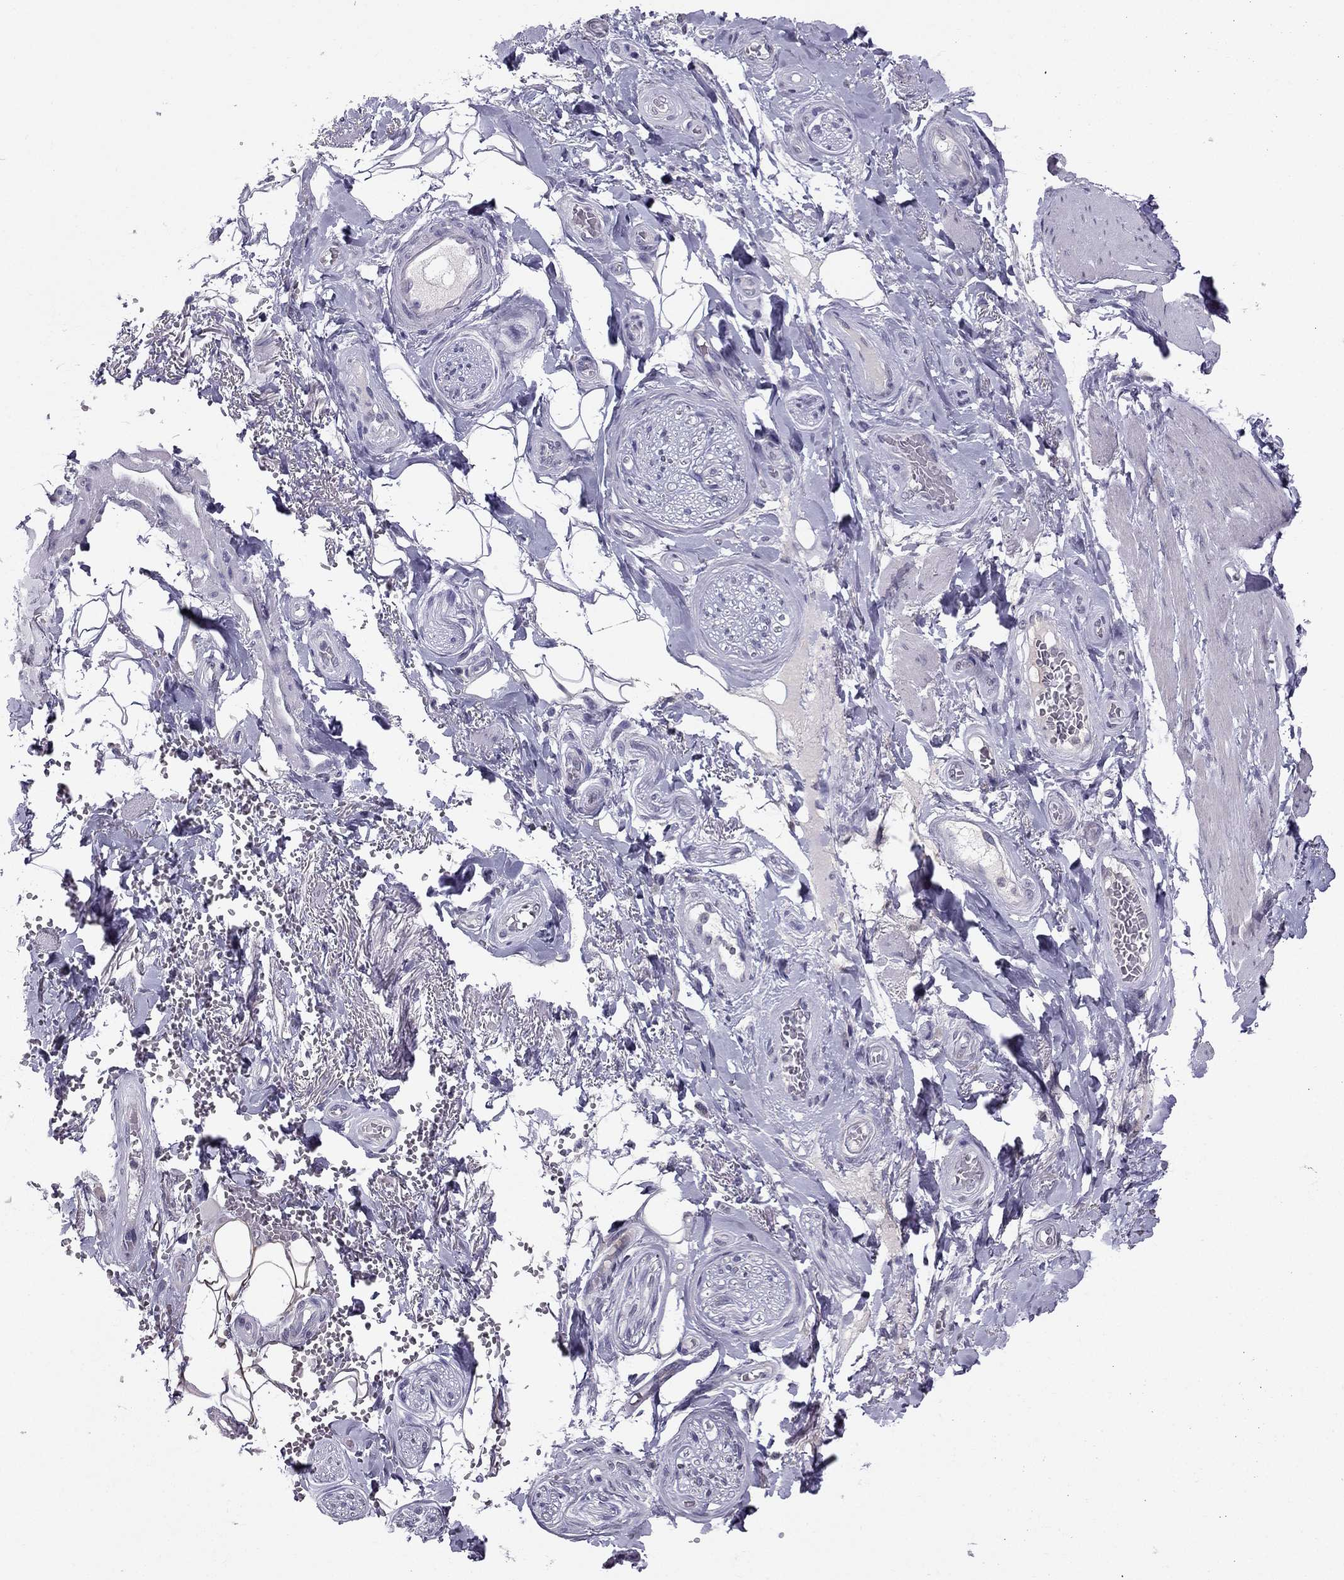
{"staining": {"intensity": "negative", "quantity": "none", "location": "none"}, "tissue": "adipose tissue", "cell_type": "Adipocytes", "image_type": "normal", "snomed": [{"axis": "morphology", "description": "Normal tissue, NOS"}, {"axis": "topography", "description": "Anal"}, {"axis": "topography", "description": "Peripheral nerve tissue"}], "caption": "A high-resolution photomicrograph shows IHC staining of normal adipose tissue, which reveals no significant expression in adipocytes. (DAB (3,3'-diaminobenzidine) immunohistochemistry (IHC) visualized using brightfield microscopy, high magnification).", "gene": "ARHGAP11A", "patient": {"sex": "male", "age": 53}}